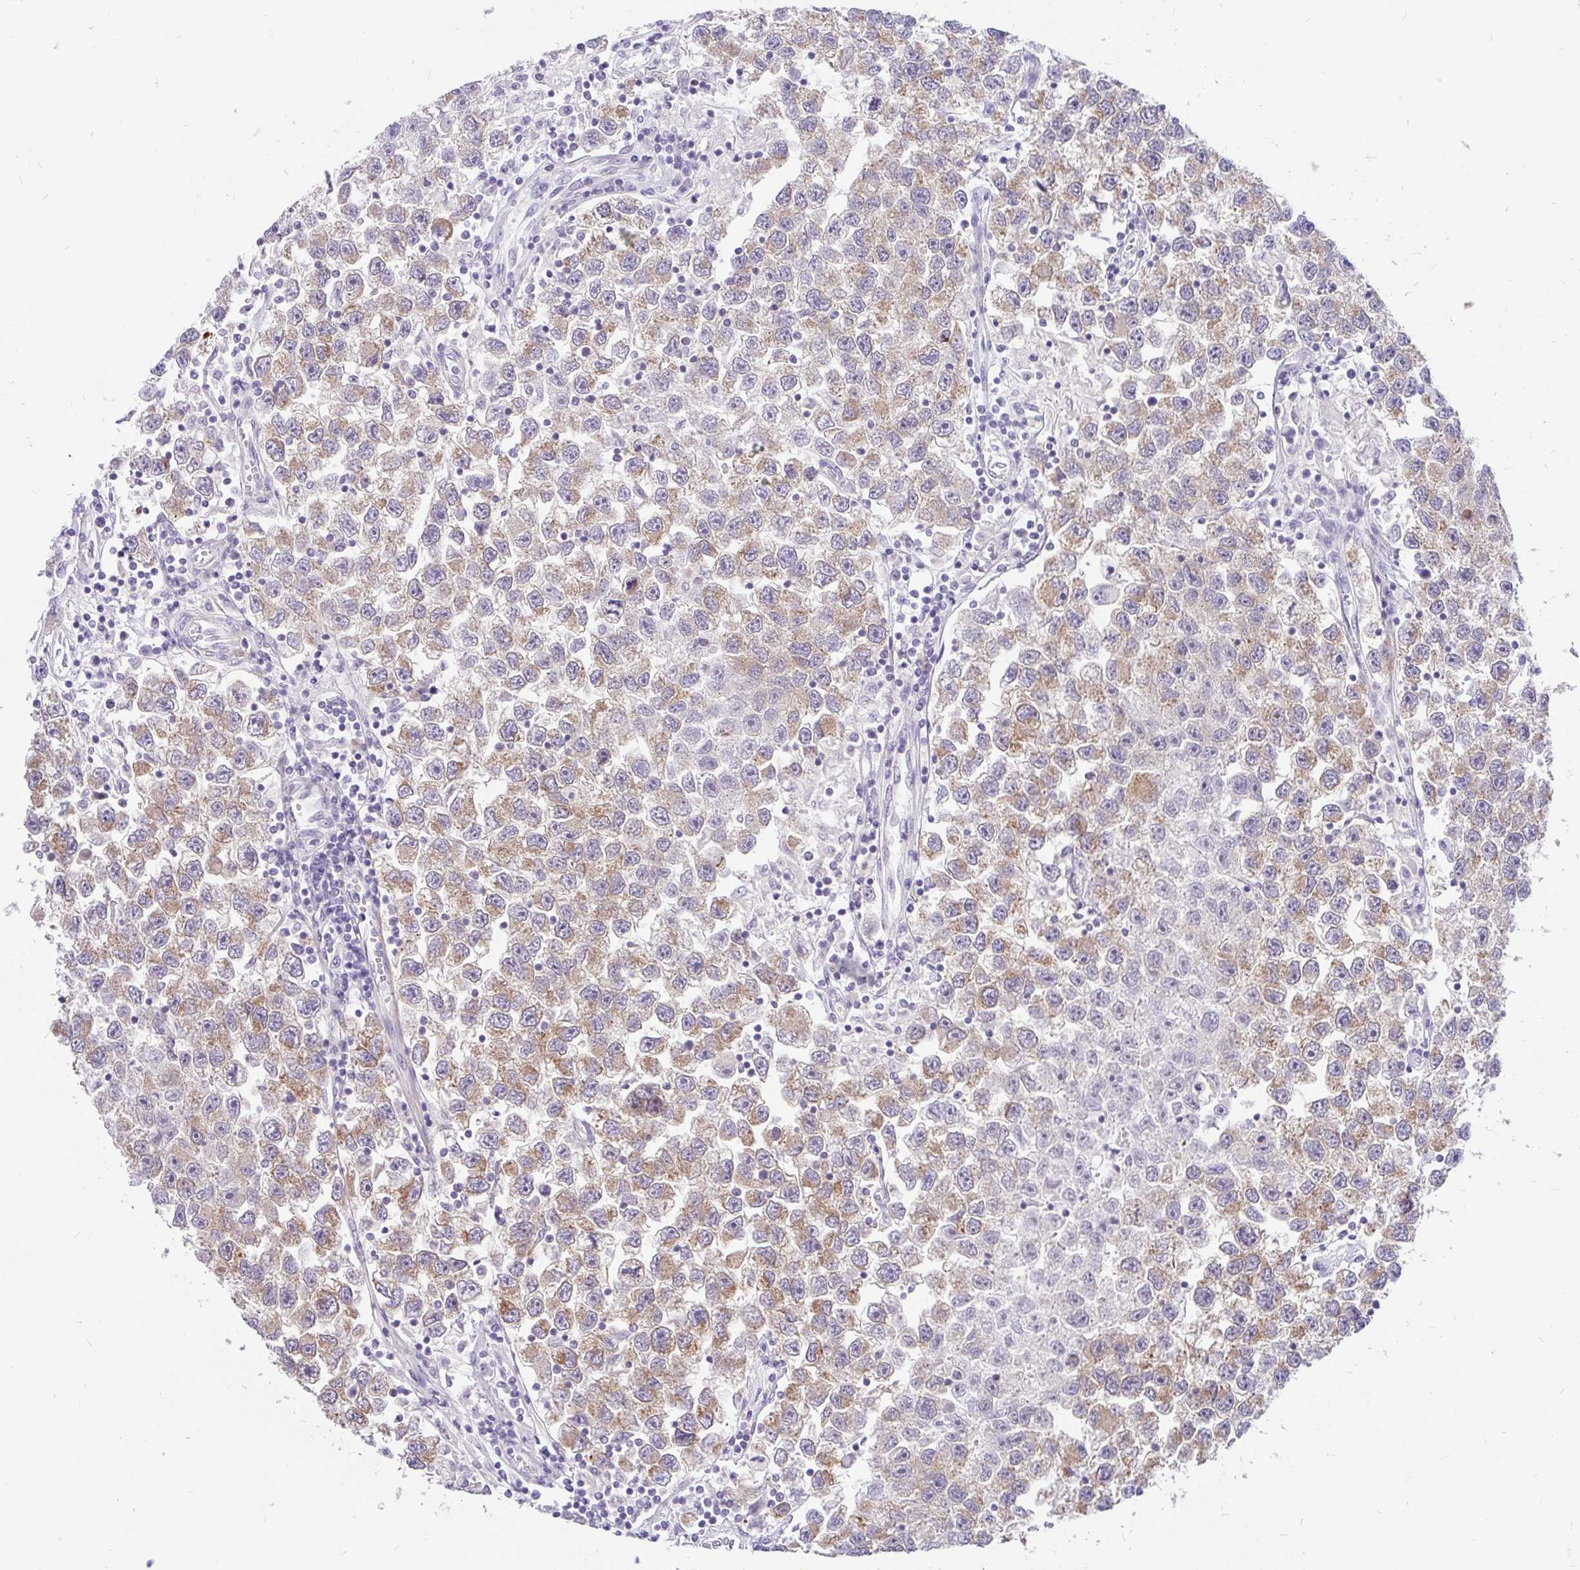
{"staining": {"intensity": "moderate", "quantity": "25%-75%", "location": "cytoplasmic/membranous"}, "tissue": "testis cancer", "cell_type": "Tumor cells", "image_type": "cancer", "snomed": [{"axis": "morphology", "description": "Seminoma, NOS"}, {"axis": "topography", "description": "Testis"}], "caption": "A brown stain labels moderate cytoplasmic/membranous positivity of a protein in human testis cancer (seminoma) tumor cells.", "gene": "KIAA2013", "patient": {"sex": "male", "age": 26}}